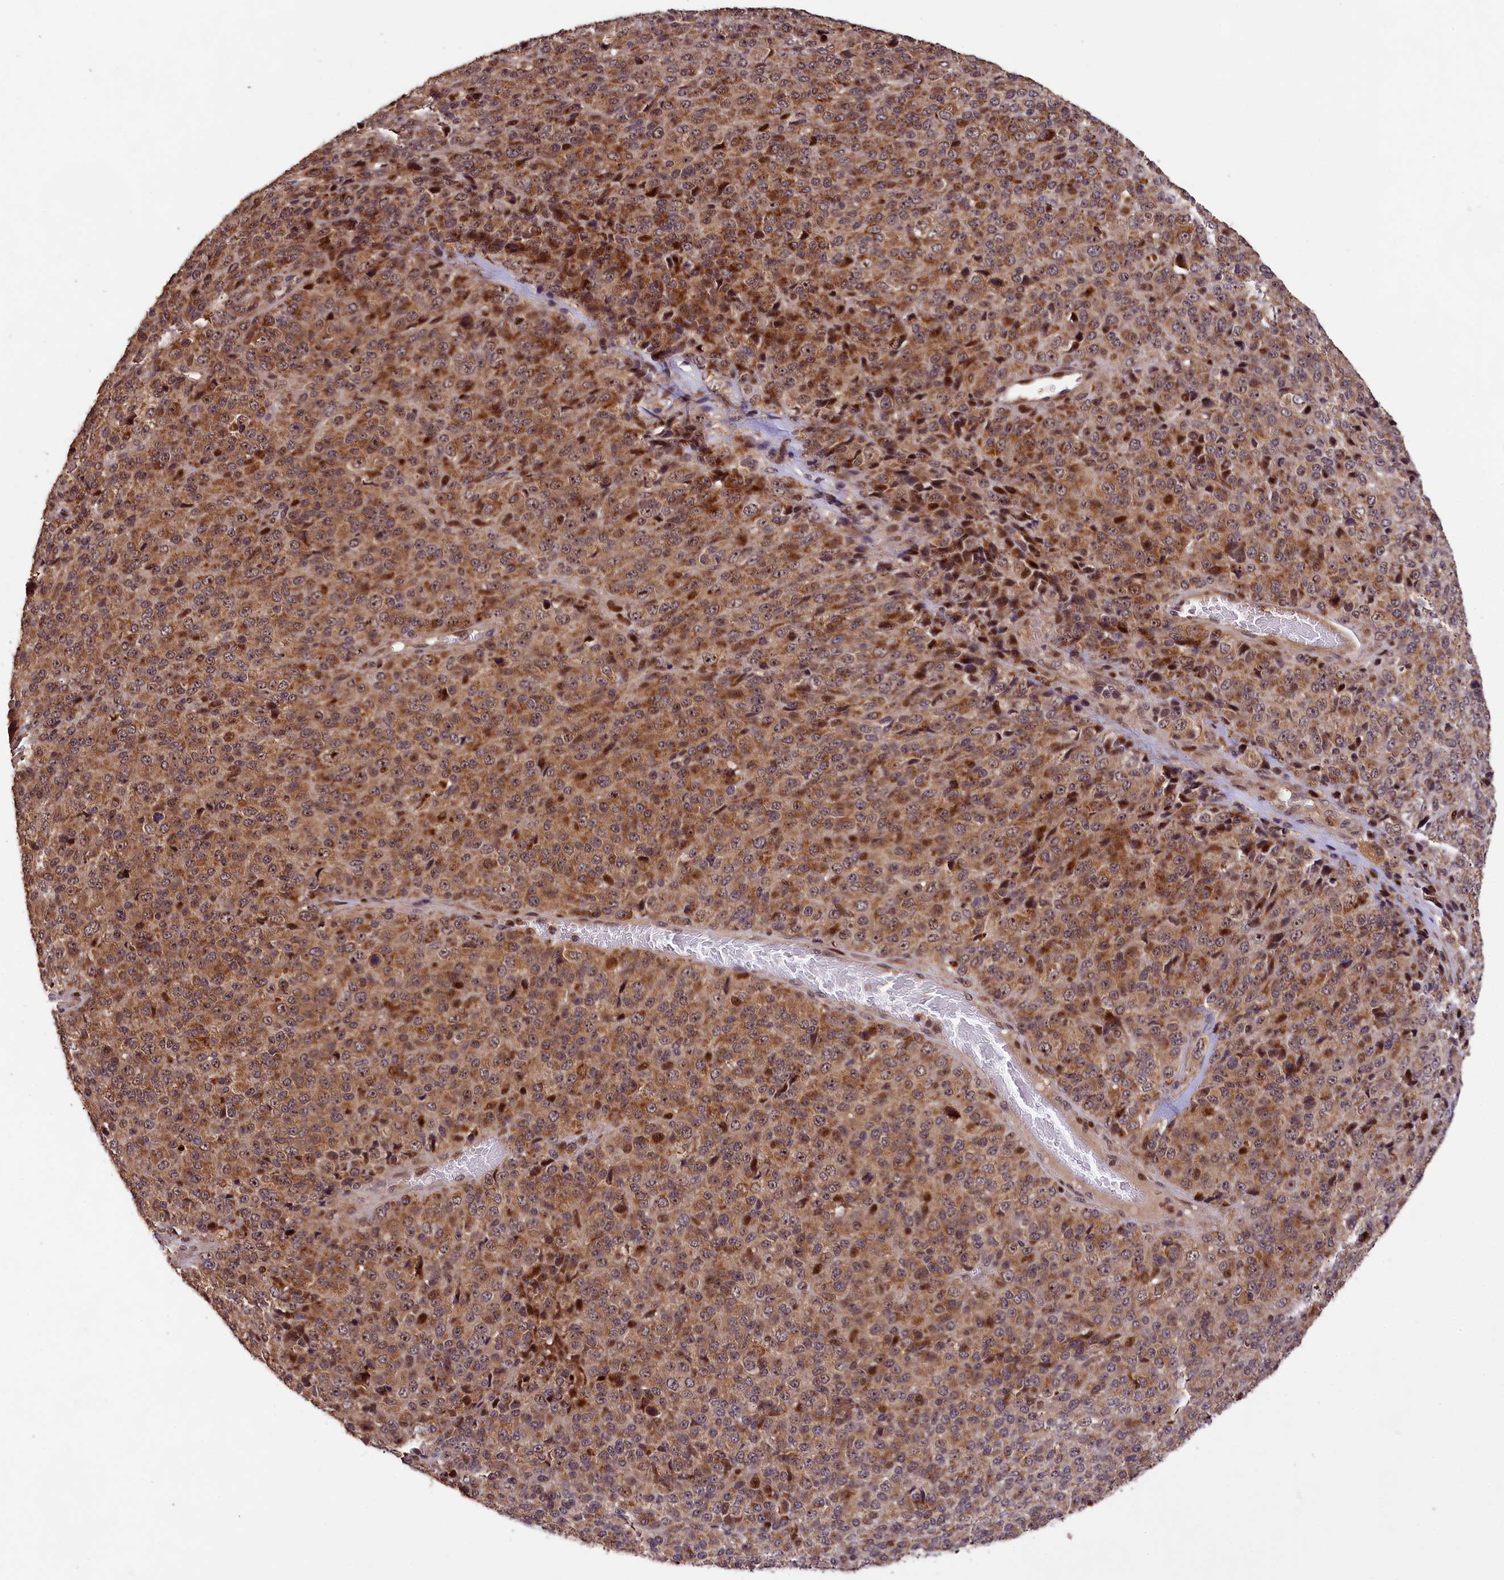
{"staining": {"intensity": "moderate", "quantity": ">75%", "location": "cytoplasmic/membranous"}, "tissue": "melanoma", "cell_type": "Tumor cells", "image_type": "cancer", "snomed": [{"axis": "morphology", "description": "Malignant melanoma, Metastatic site"}, {"axis": "topography", "description": "Brain"}], "caption": "This micrograph exhibits immunohistochemistry staining of human melanoma, with medium moderate cytoplasmic/membranous staining in about >75% of tumor cells.", "gene": "PHAF1", "patient": {"sex": "female", "age": 56}}